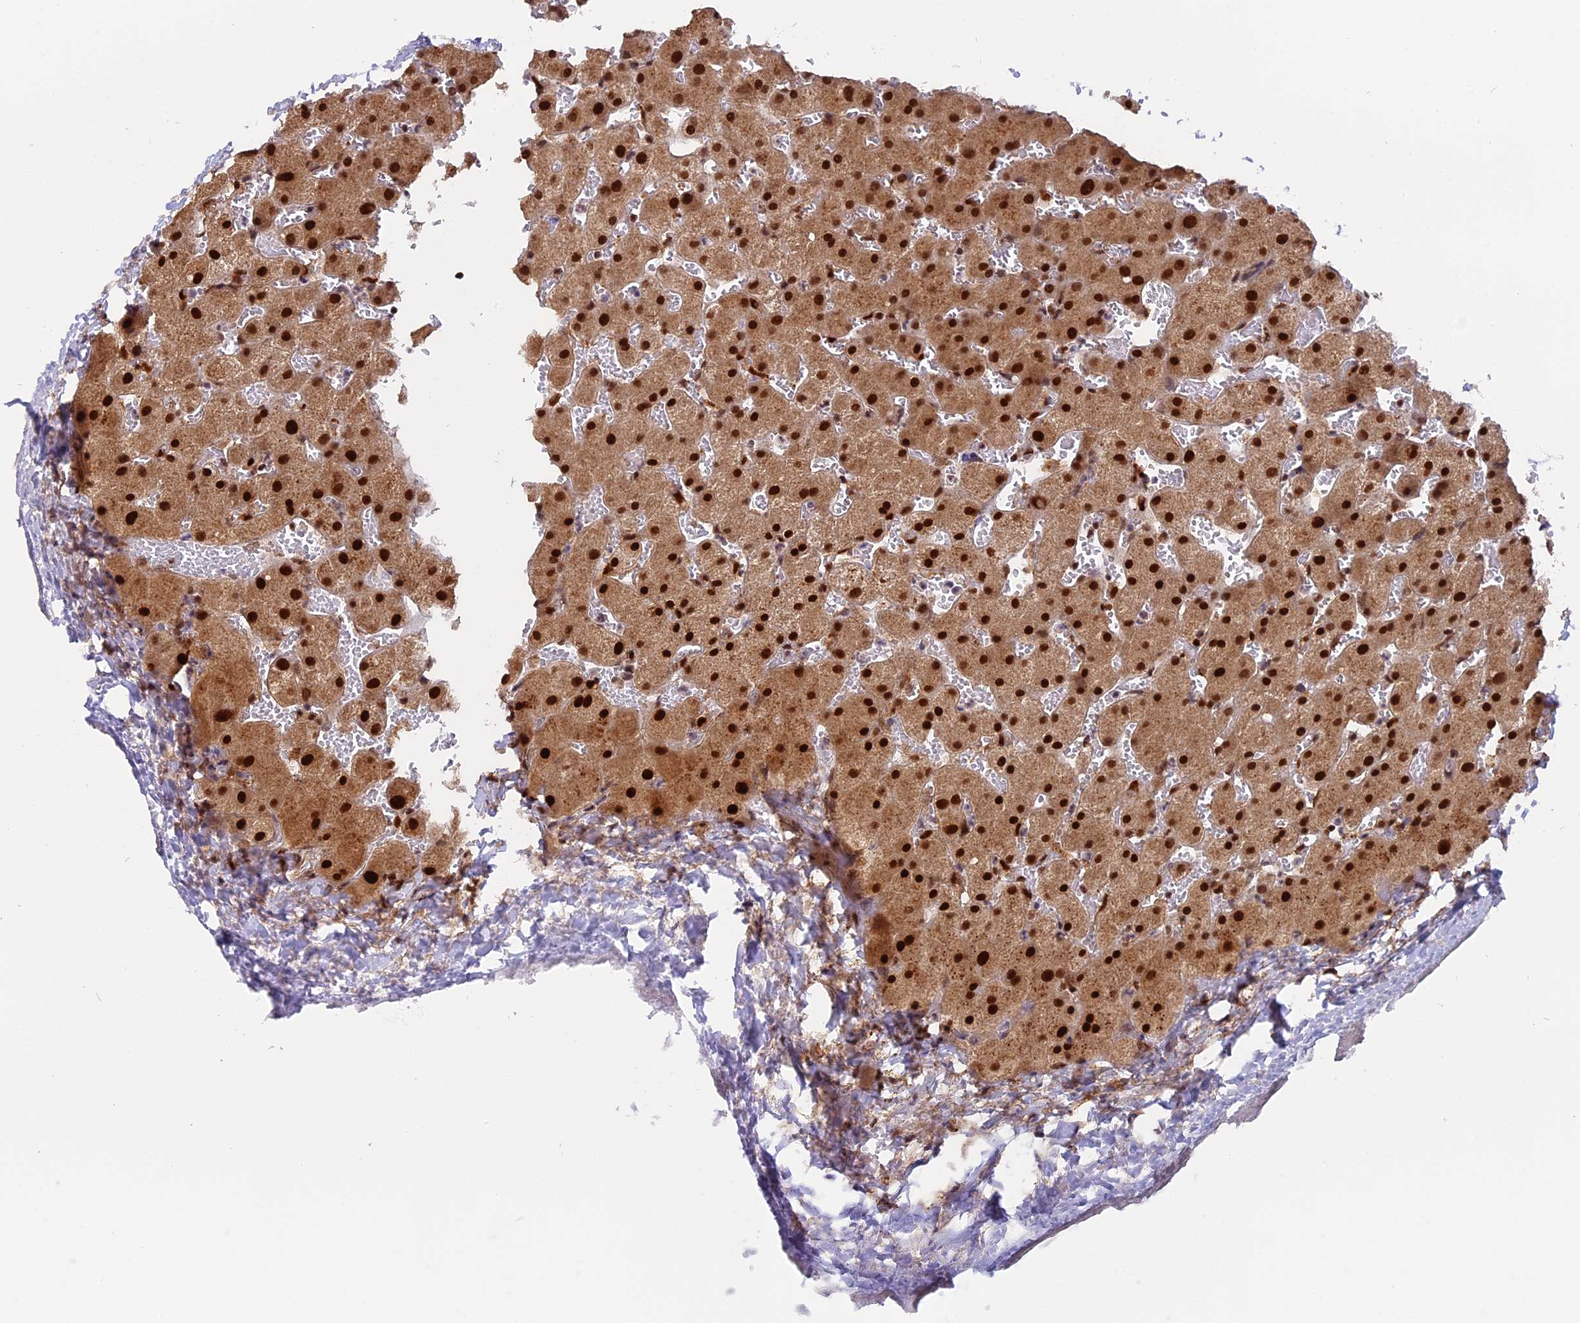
{"staining": {"intensity": "moderate", "quantity": ">75%", "location": "nuclear"}, "tissue": "liver", "cell_type": "Cholangiocytes", "image_type": "normal", "snomed": [{"axis": "morphology", "description": "Normal tissue, NOS"}, {"axis": "topography", "description": "Liver"}], "caption": "A micrograph of liver stained for a protein reveals moderate nuclear brown staining in cholangiocytes. Using DAB (3,3'-diaminobenzidine) (brown) and hematoxylin (blue) stains, captured at high magnification using brightfield microscopy.", "gene": "RAMACL", "patient": {"sex": "female", "age": 63}}